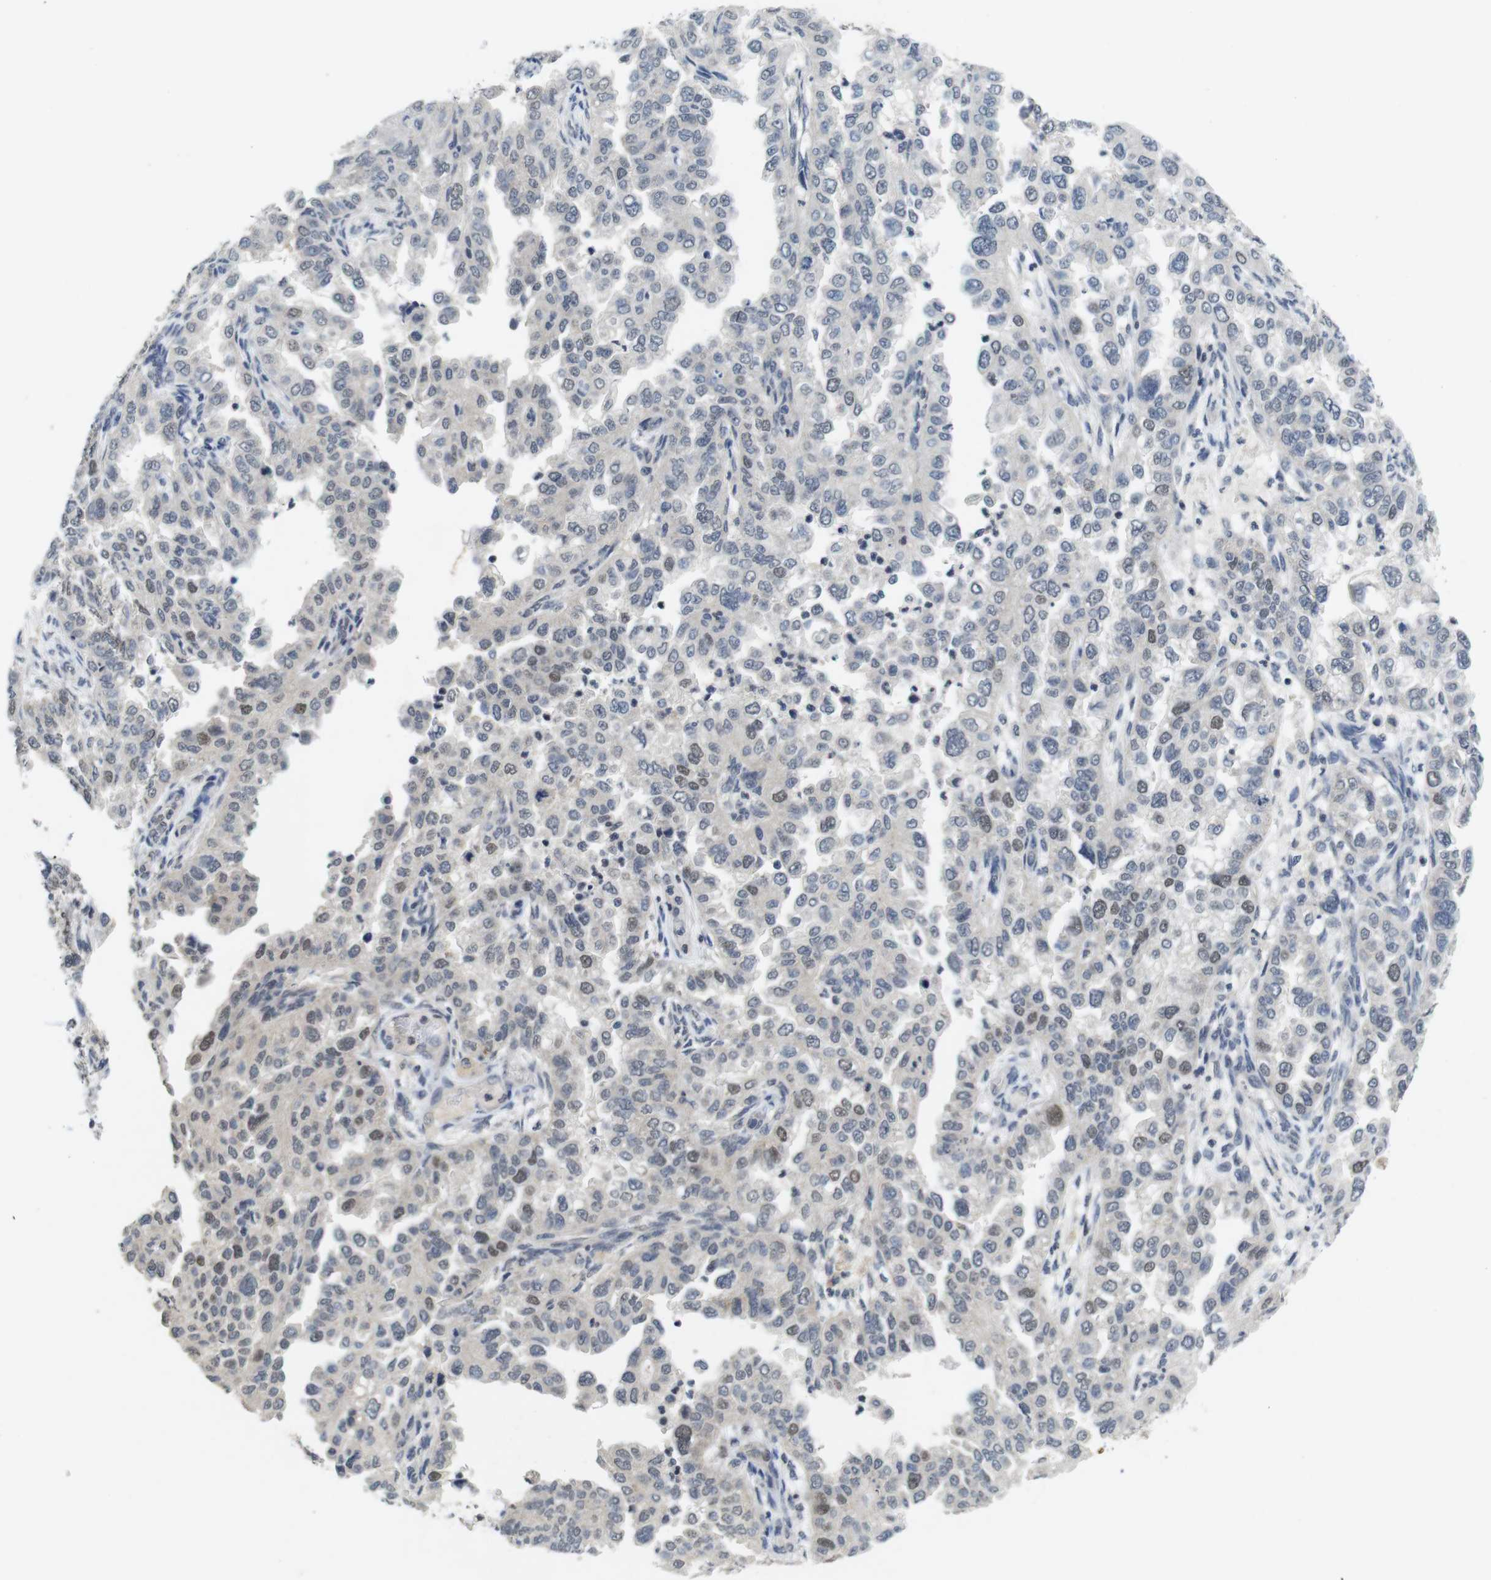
{"staining": {"intensity": "moderate", "quantity": "<25%", "location": "nuclear"}, "tissue": "endometrial cancer", "cell_type": "Tumor cells", "image_type": "cancer", "snomed": [{"axis": "morphology", "description": "Adenocarcinoma, NOS"}, {"axis": "topography", "description": "Endometrium"}], "caption": "Endometrial cancer stained for a protein shows moderate nuclear positivity in tumor cells.", "gene": "SKP2", "patient": {"sex": "female", "age": 85}}